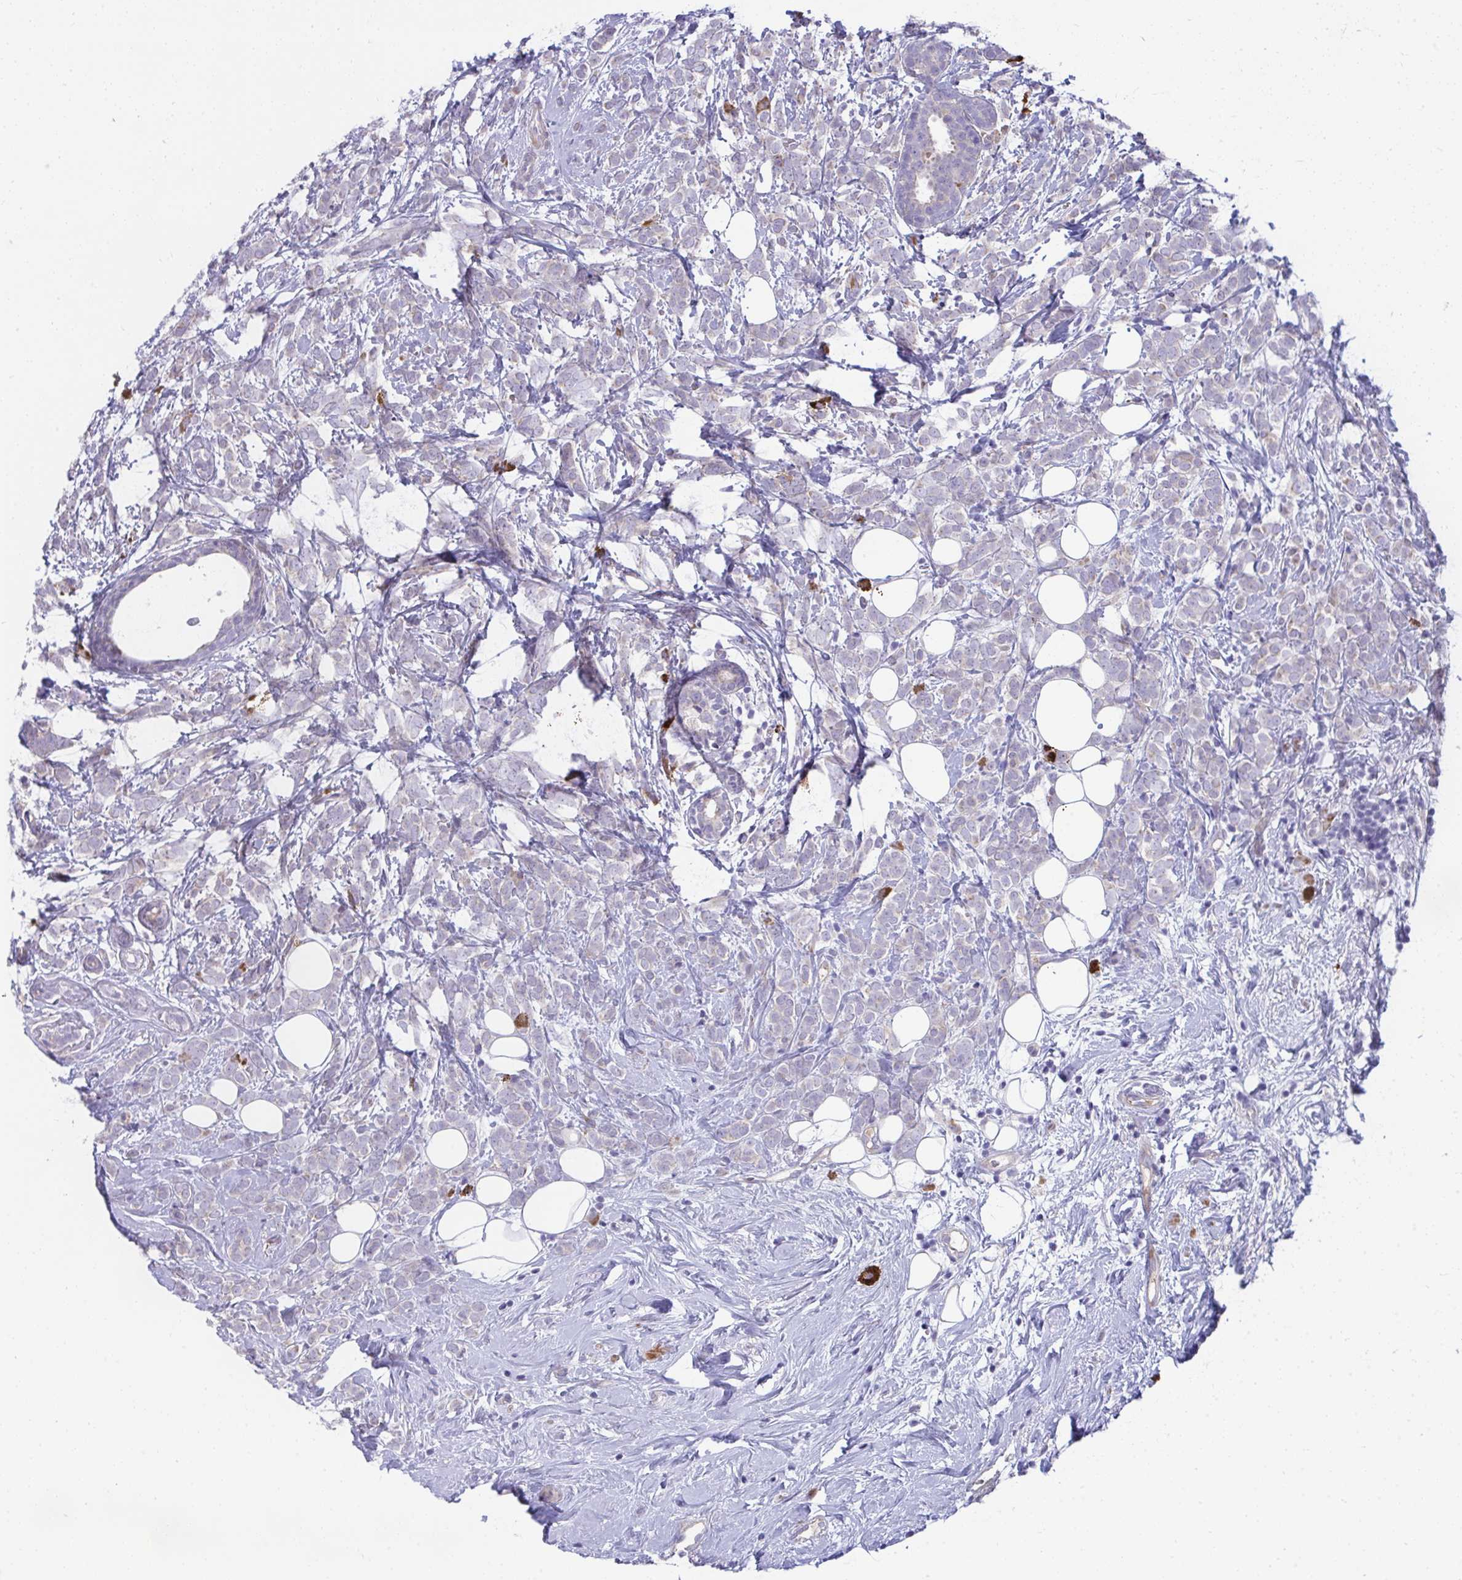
{"staining": {"intensity": "negative", "quantity": "none", "location": "none"}, "tissue": "breast cancer", "cell_type": "Tumor cells", "image_type": "cancer", "snomed": [{"axis": "morphology", "description": "Lobular carcinoma"}, {"axis": "topography", "description": "Breast"}], "caption": "A histopathology image of breast cancer (lobular carcinoma) stained for a protein demonstrates no brown staining in tumor cells.", "gene": "PIGZ", "patient": {"sex": "female", "age": 49}}